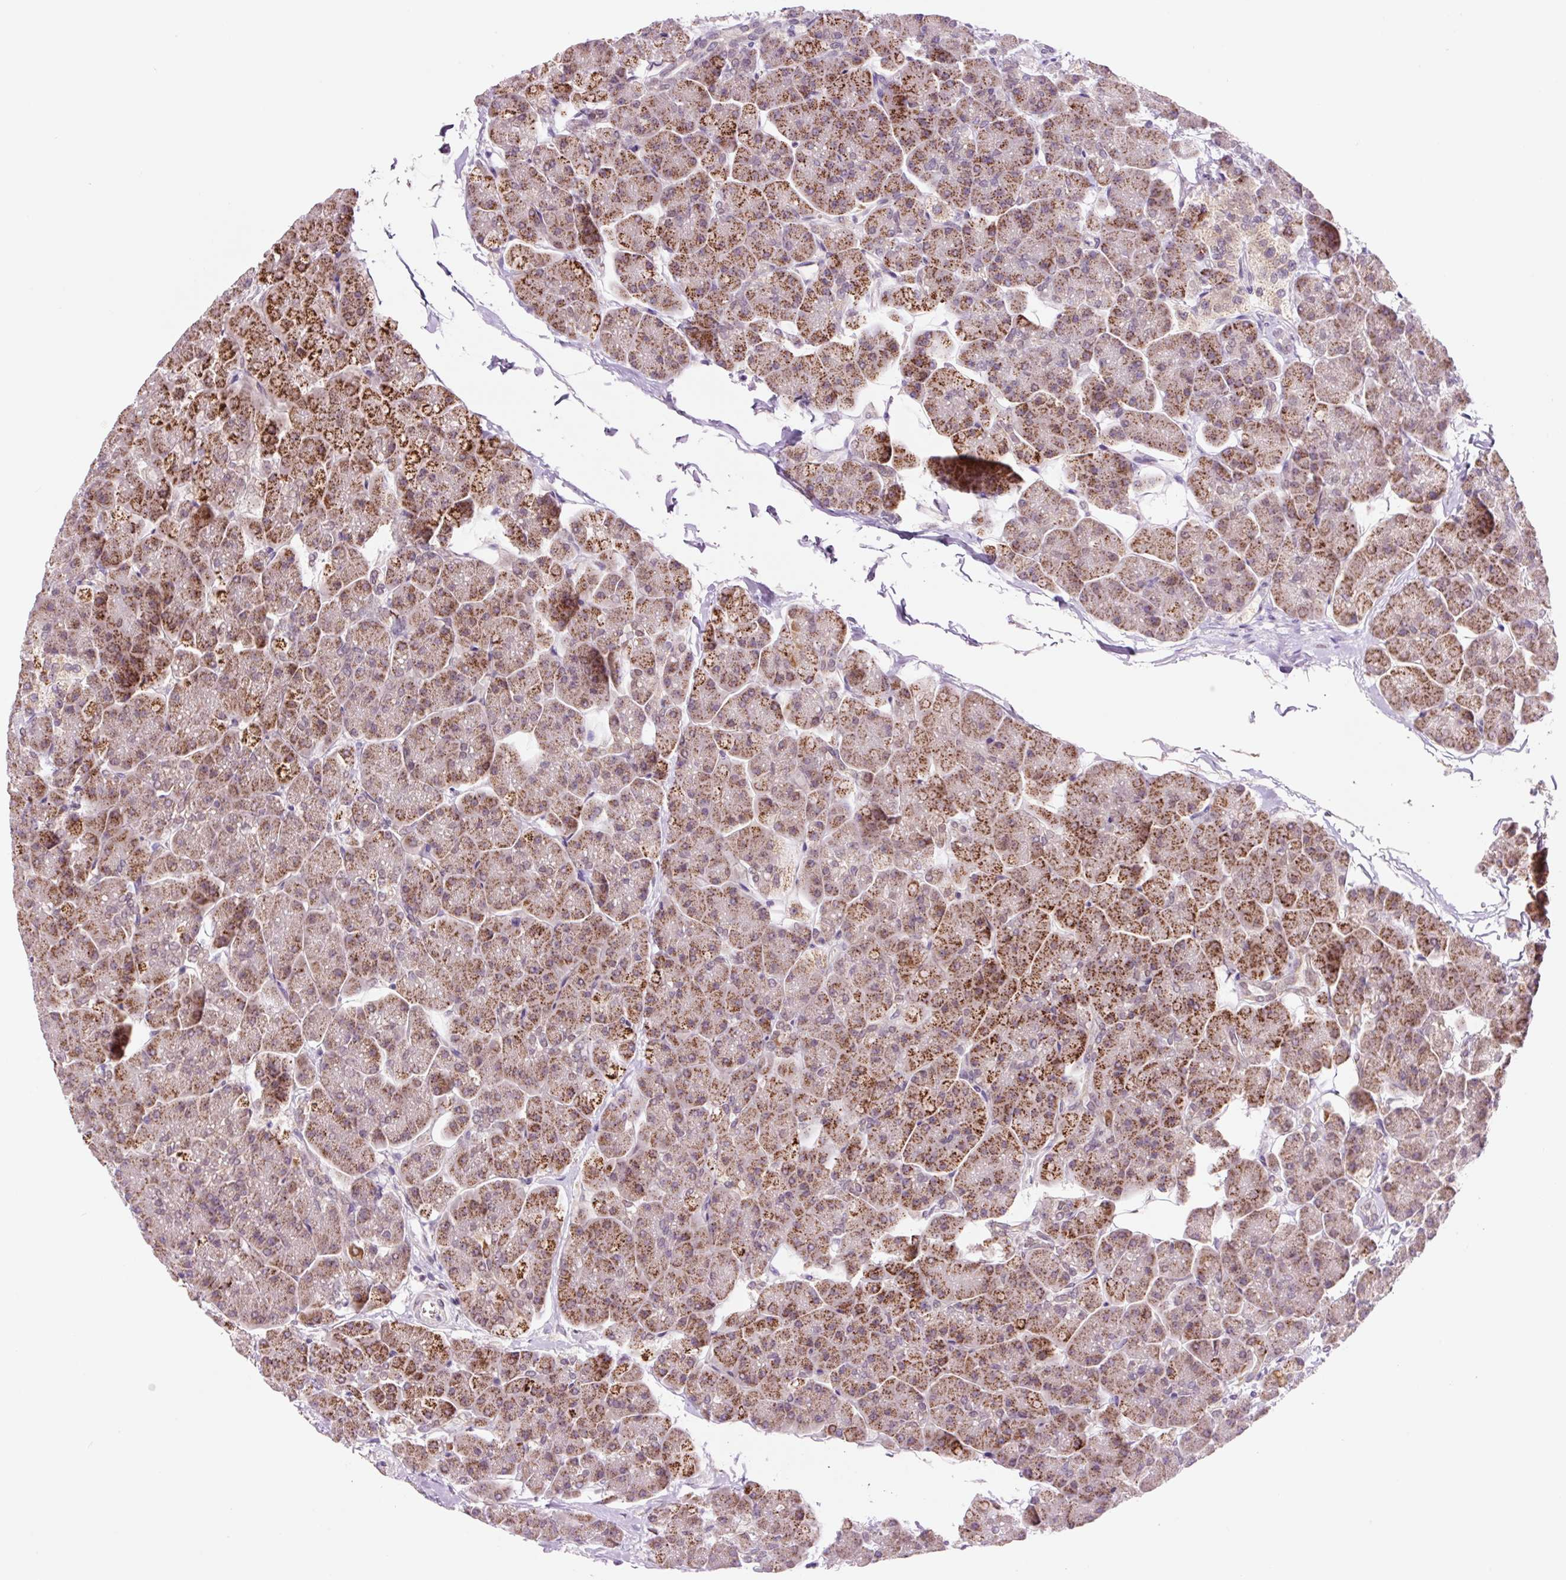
{"staining": {"intensity": "strong", "quantity": "25%-75%", "location": "cytoplasmic/membranous"}, "tissue": "pancreas", "cell_type": "Exocrine glandular cells", "image_type": "normal", "snomed": [{"axis": "morphology", "description": "Normal tissue, NOS"}, {"axis": "topography", "description": "Pancreas"}, {"axis": "topography", "description": "Peripheral nerve tissue"}], "caption": "Immunohistochemical staining of unremarkable pancreas shows high levels of strong cytoplasmic/membranous expression in approximately 25%-75% of exocrine glandular cells. (IHC, brightfield microscopy, high magnification).", "gene": "PCK2", "patient": {"sex": "male", "age": 54}}